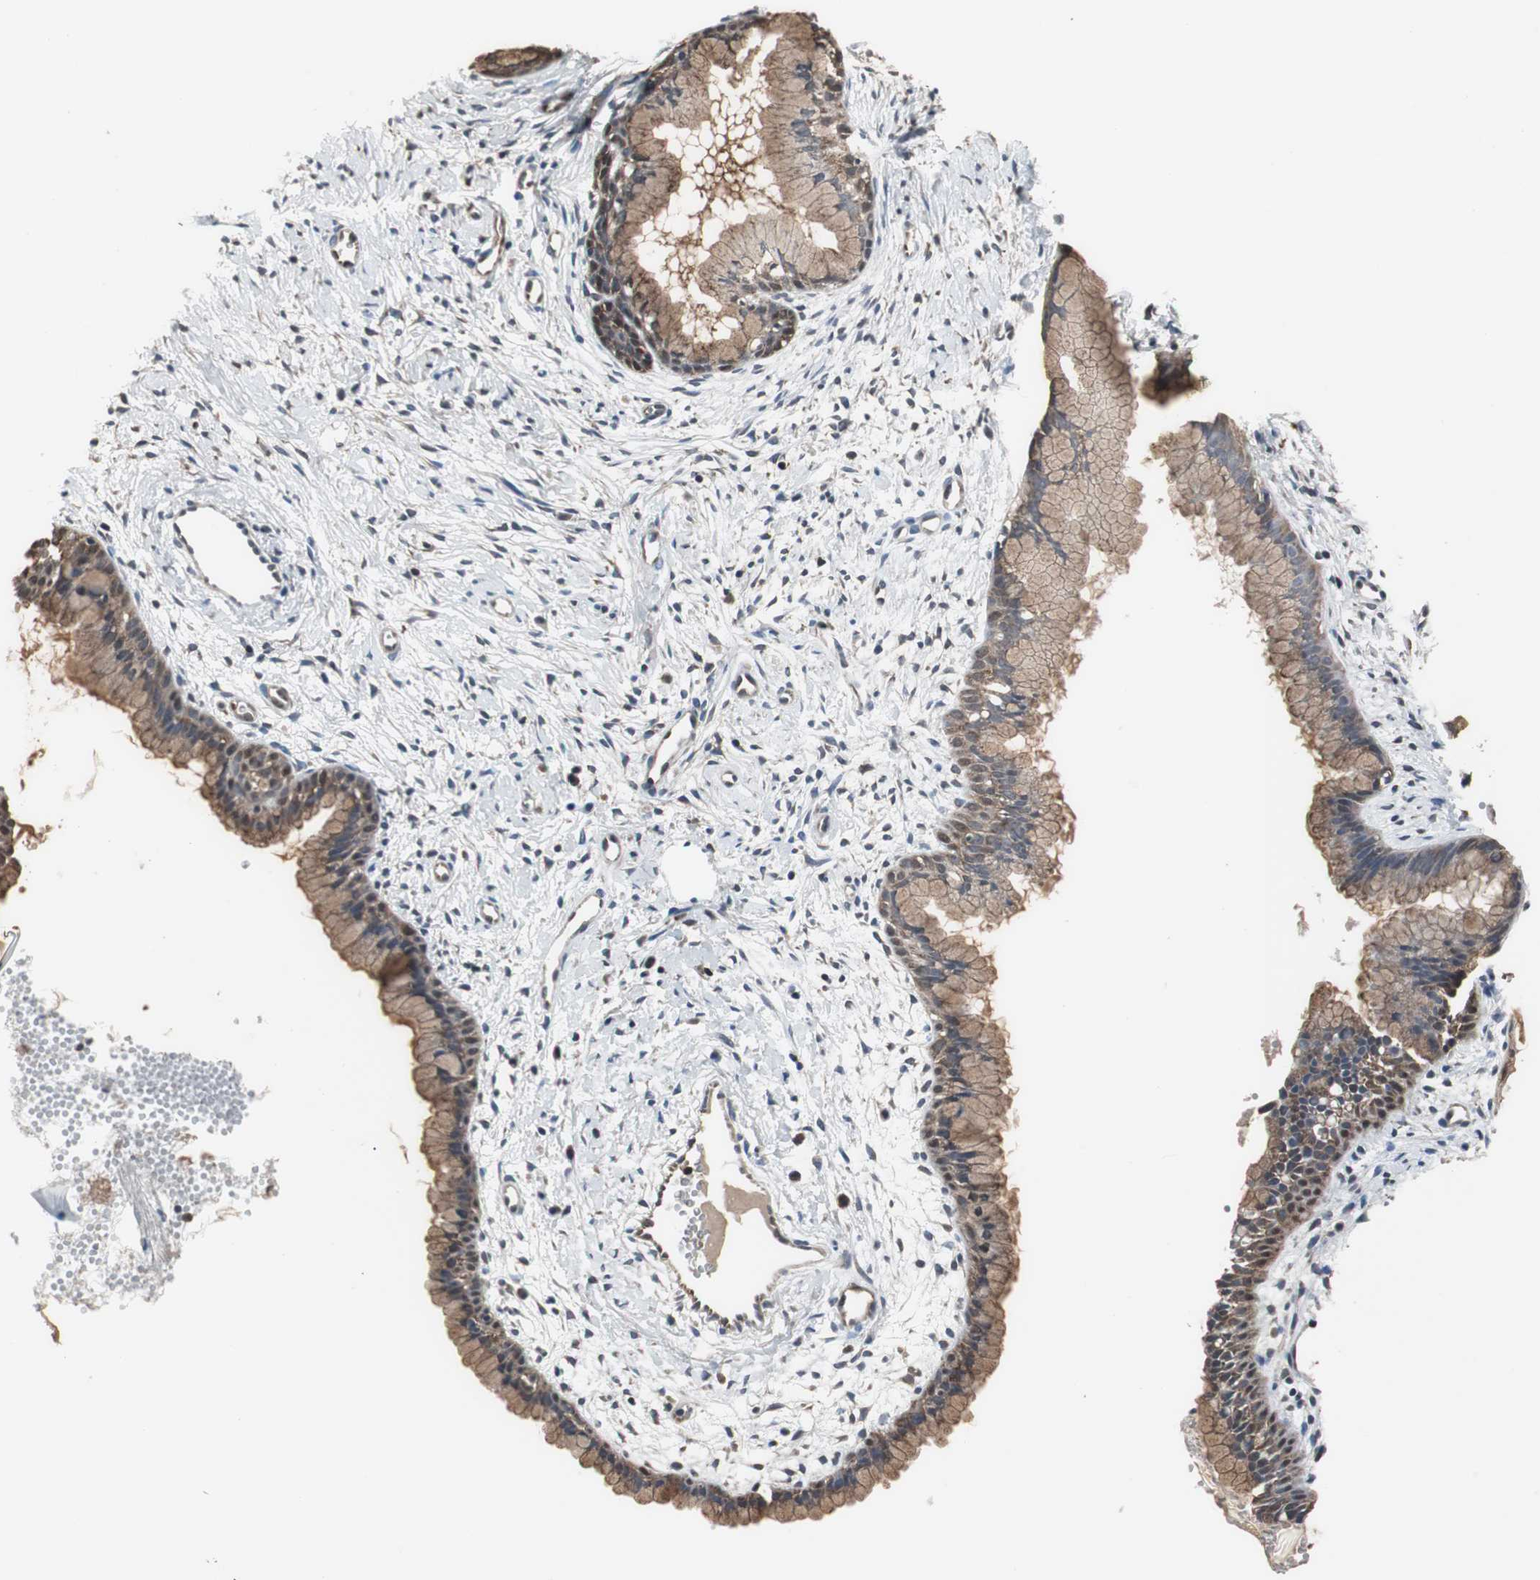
{"staining": {"intensity": "moderate", "quantity": ">75%", "location": "cytoplasmic/membranous"}, "tissue": "cervix", "cell_type": "Glandular cells", "image_type": "normal", "snomed": [{"axis": "morphology", "description": "Normal tissue, NOS"}, {"axis": "topography", "description": "Cervix"}], "caption": "The photomicrograph demonstrates staining of unremarkable cervix, revealing moderate cytoplasmic/membranous protein positivity (brown color) within glandular cells. (Stains: DAB in brown, nuclei in blue, Microscopy: brightfield microscopy at high magnification).", "gene": "ZSCAN22", "patient": {"sex": "female", "age": 39}}